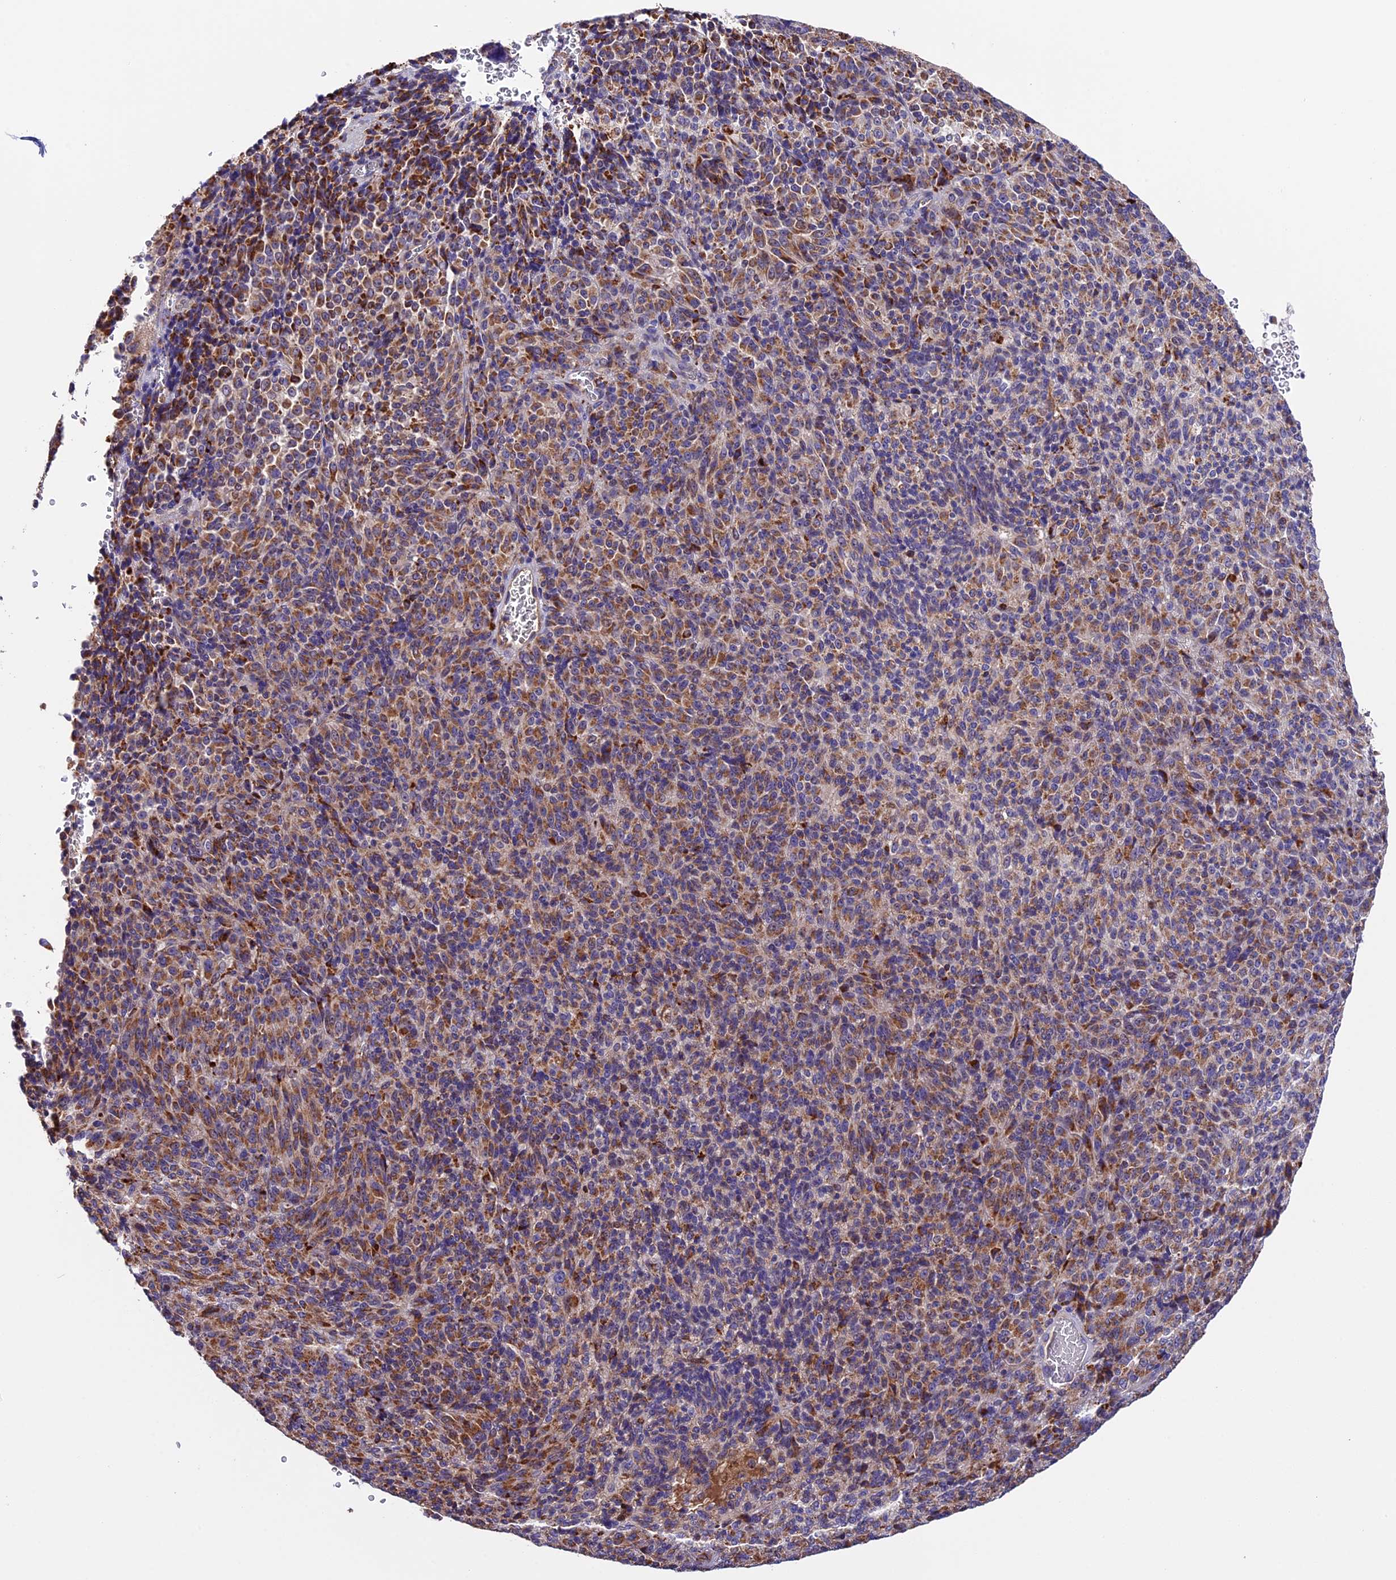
{"staining": {"intensity": "strong", "quantity": ">75%", "location": "cytoplasmic/membranous"}, "tissue": "melanoma", "cell_type": "Tumor cells", "image_type": "cancer", "snomed": [{"axis": "morphology", "description": "Malignant melanoma, Metastatic site"}, {"axis": "topography", "description": "Brain"}], "caption": "Immunohistochemistry (IHC) histopathology image of neoplastic tissue: human melanoma stained using immunohistochemistry demonstrates high levels of strong protein expression localized specifically in the cytoplasmic/membranous of tumor cells, appearing as a cytoplasmic/membranous brown color.", "gene": "METTL22", "patient": {"sex": "female", "age": 56}}